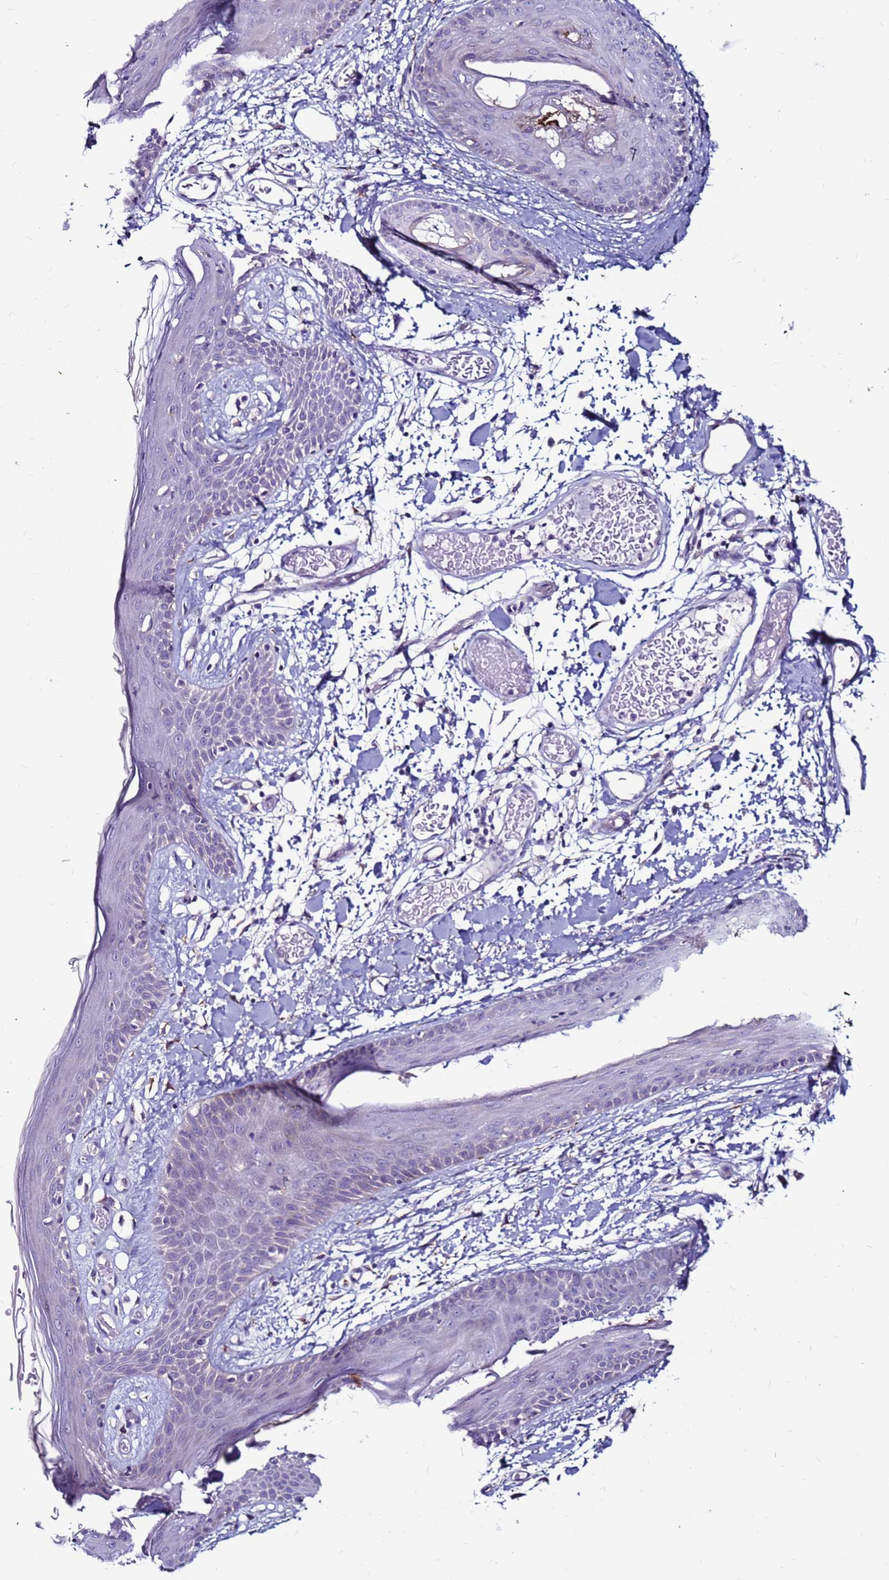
{"staining": {"intensity": "negative", "quantity": "none", "location": "none"}, "tissue": "skin", "cell_type": "Fibroblasts", "image_type": "normal", "snomed": [{"axis": "morphology", "description": "Normal tissue, NOS"}, {"axis": "topography", "description": "Skin"}], "caption": "Fibroblasts are negative for brown protein staining in normal skin. (DAB (3,3'-diaminobenzidine) immunohistochemistry (IHC) visualized using brightfield microscopy, high magnification).", "gene": "SLC44A3", "patient": {"sex": "male", "age": 79}}